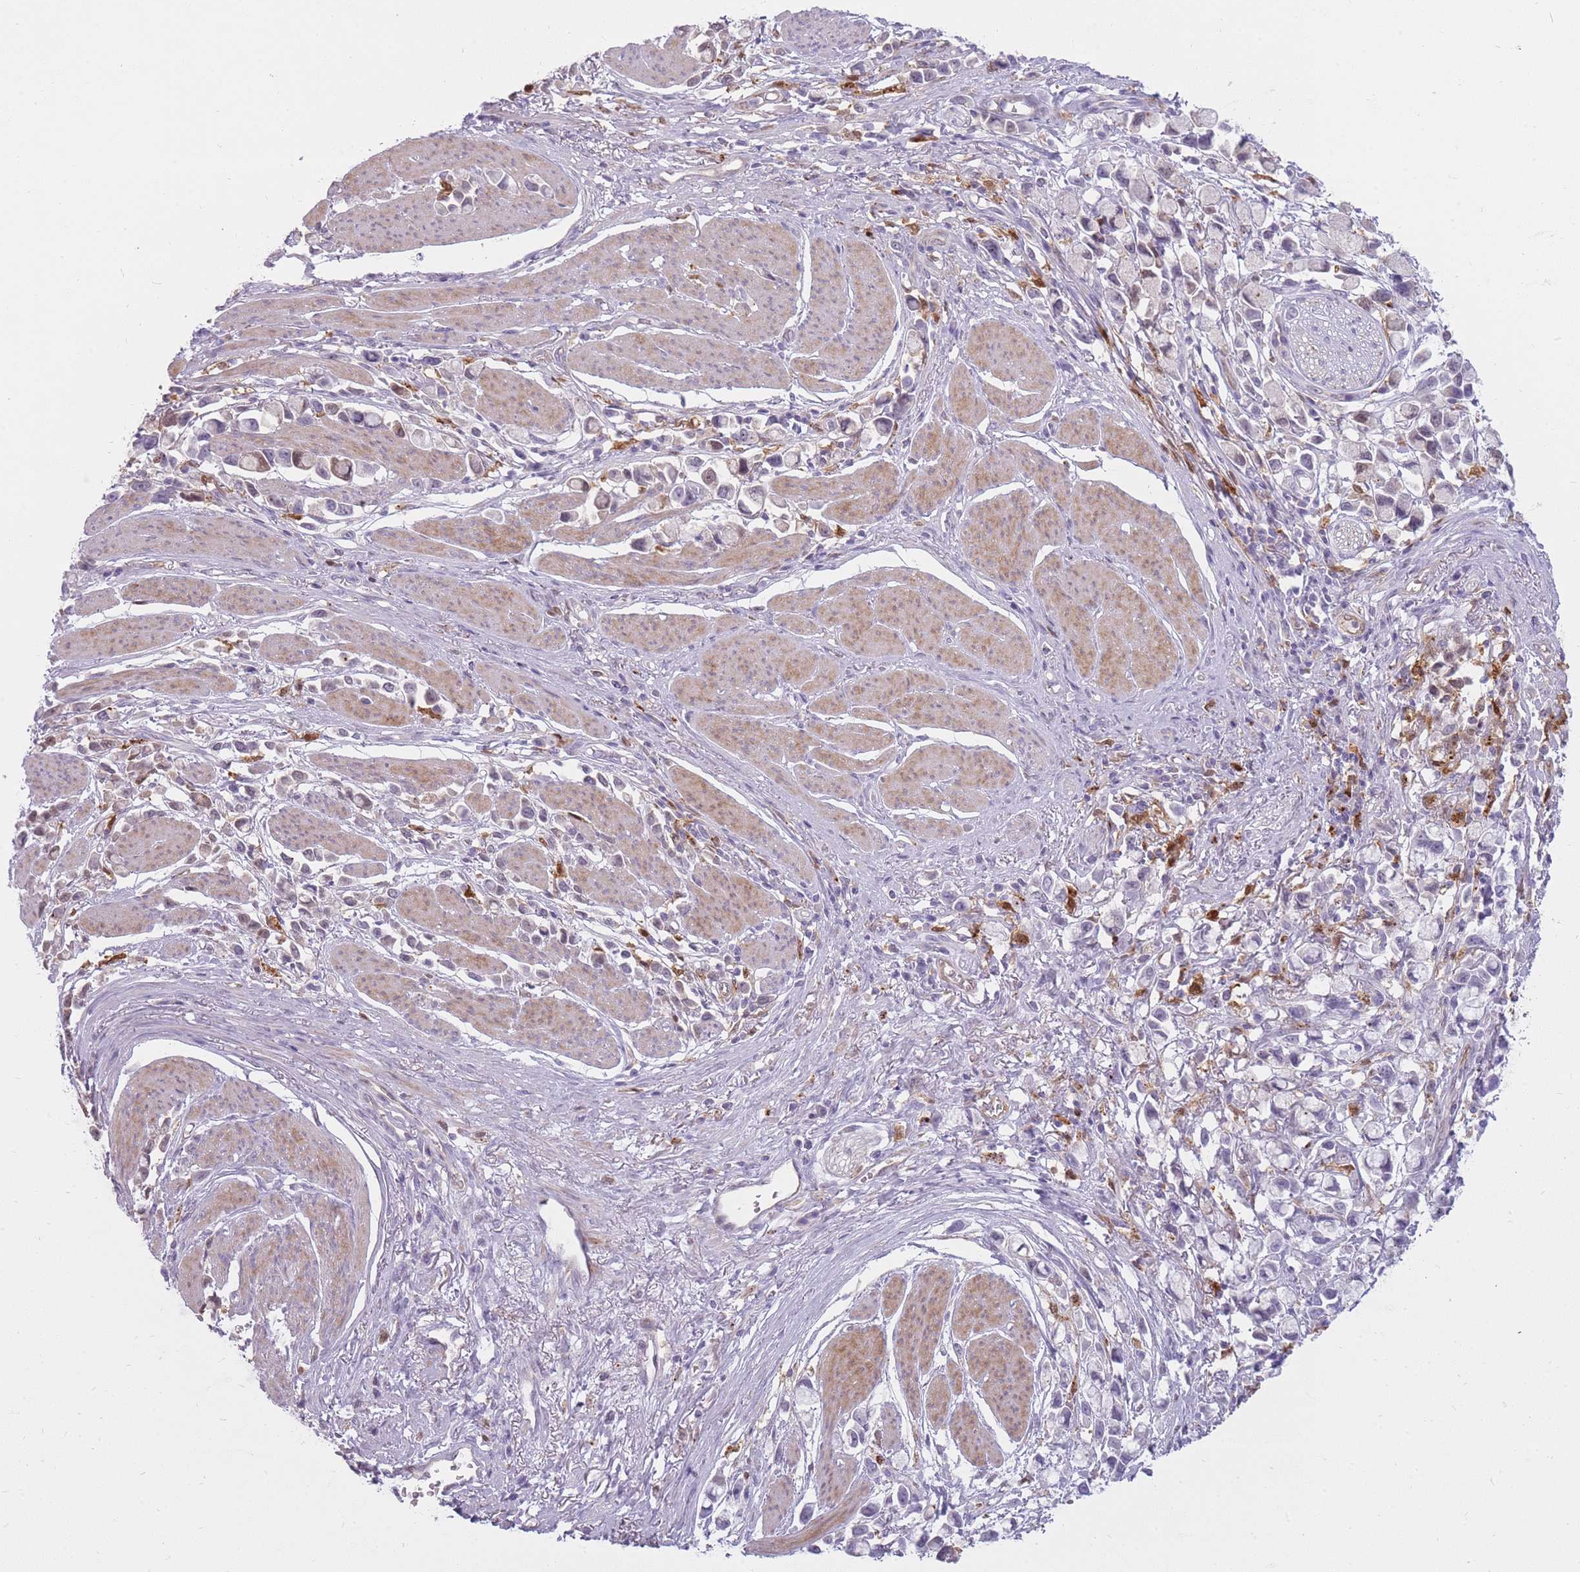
{"staining": {"intensity": "negative", "quantity": "none", "location": "none"}, "tissue": "stomach cancer", "cell_type": "Tumor cells", "image_type": "cancer", "snomed": [{"axis": "morphology", "description": "Adenocarcinoma, NOS"}, {"axis": "topography", "description": "Stomach"}], "caption": "Adenocarcinoma (stomach) was stained to show a protein in brown. There is no significant staining in tumor cells. (Brightfield microscopy of DAB (3,3'-diaminobenzidine) immunohistochemistry (IHC) at high magnification).", "gene": "LGALS9", "patient": {"sex": "female", "age": 81}}